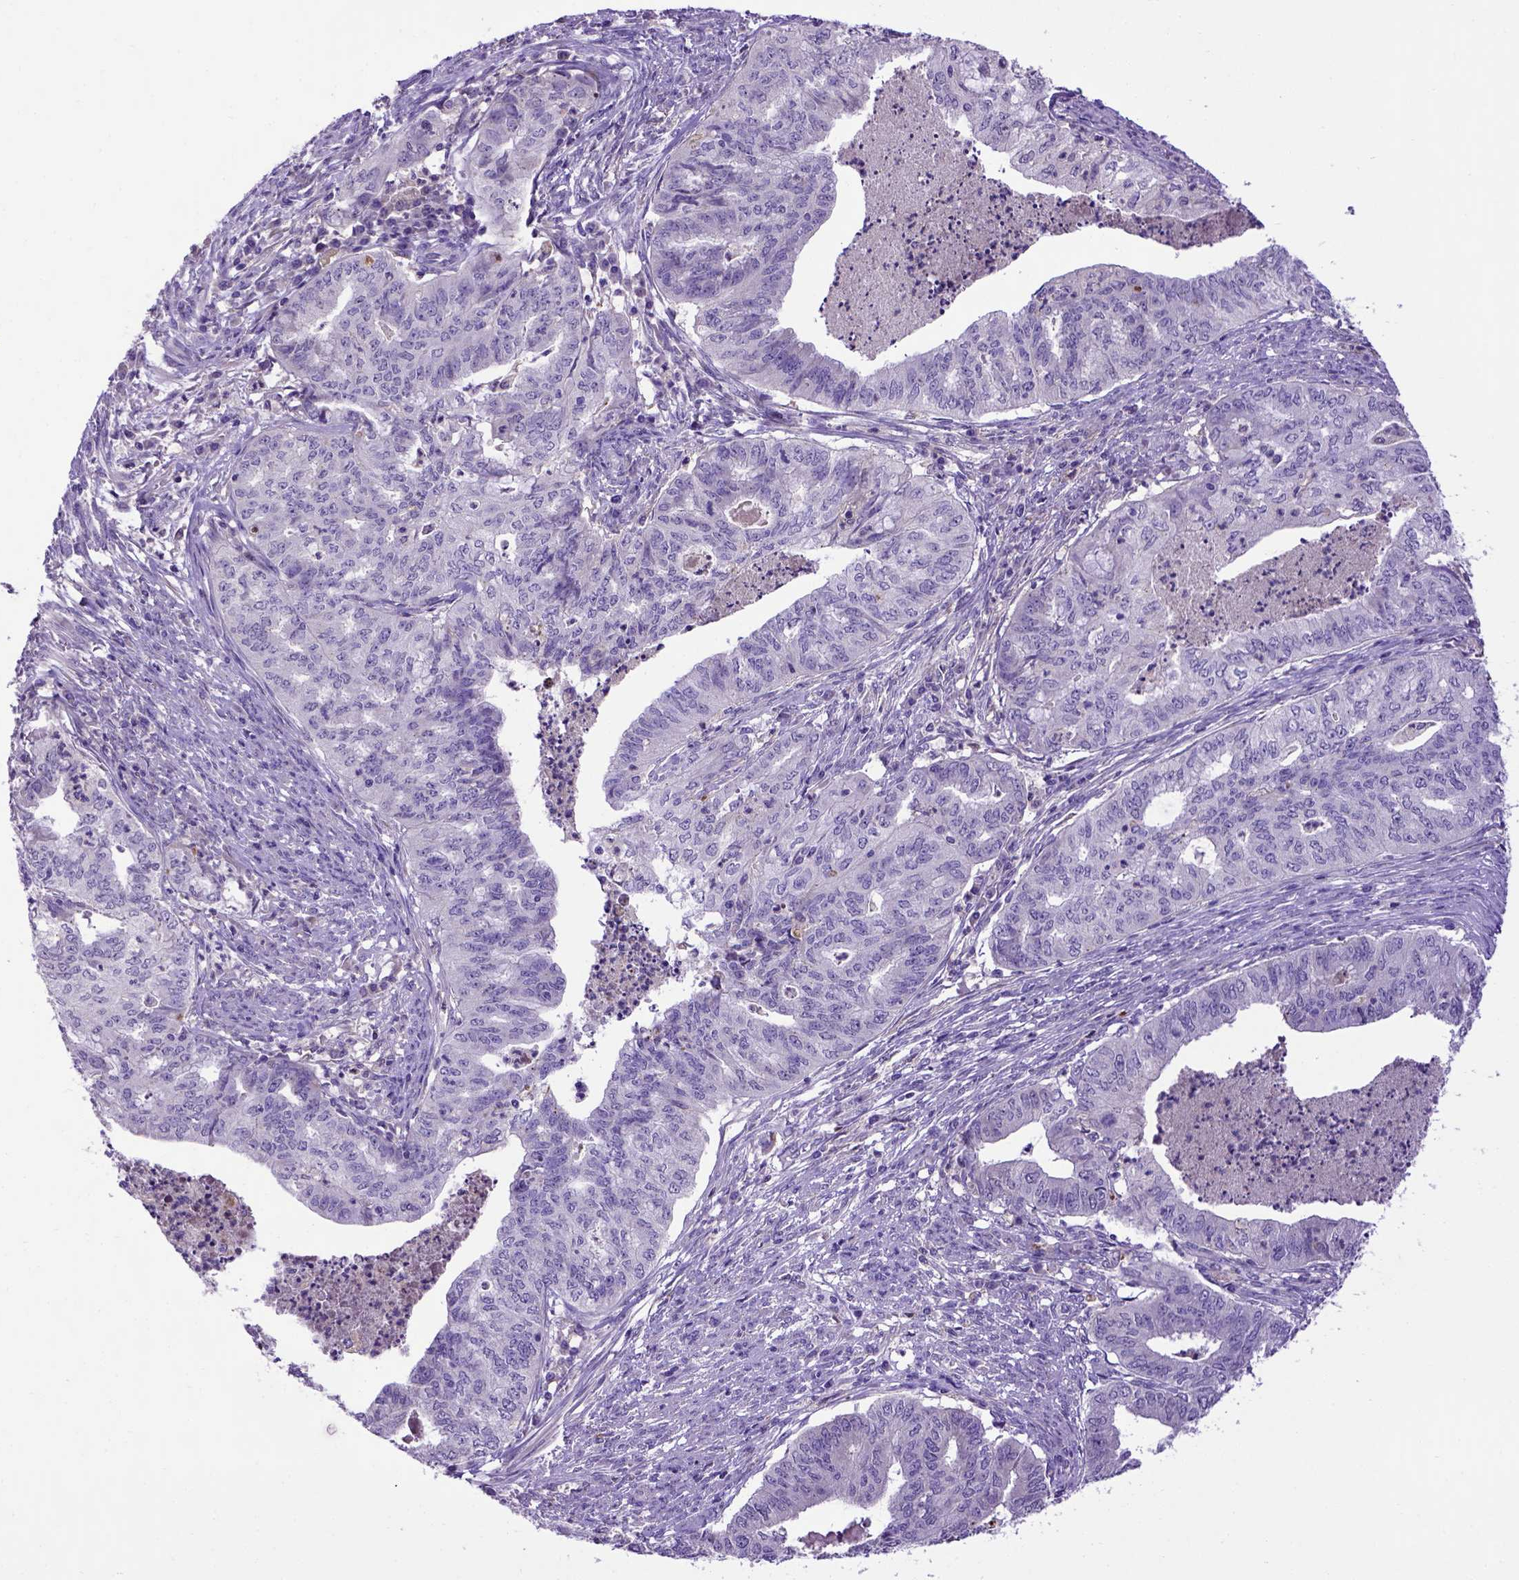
{"staining": {"intensity": "negative", "quantity": "none", "location": "none"}, "tissue": "endometrial cancer", "cell_type": "Tumor cells", "image_type": "cancer", "snomed": [{"axis": "morphology", "description": "Adenocarcinoma, NOS"}, {"axis": "topography", "description": "Endometrium"}], "caption": "The micrograph reveals no significant staining in tumor cells of adenocarcinoma (endometrial).", "gene": "ADAM12", "patient": {"sex": "female", "age": 79}}